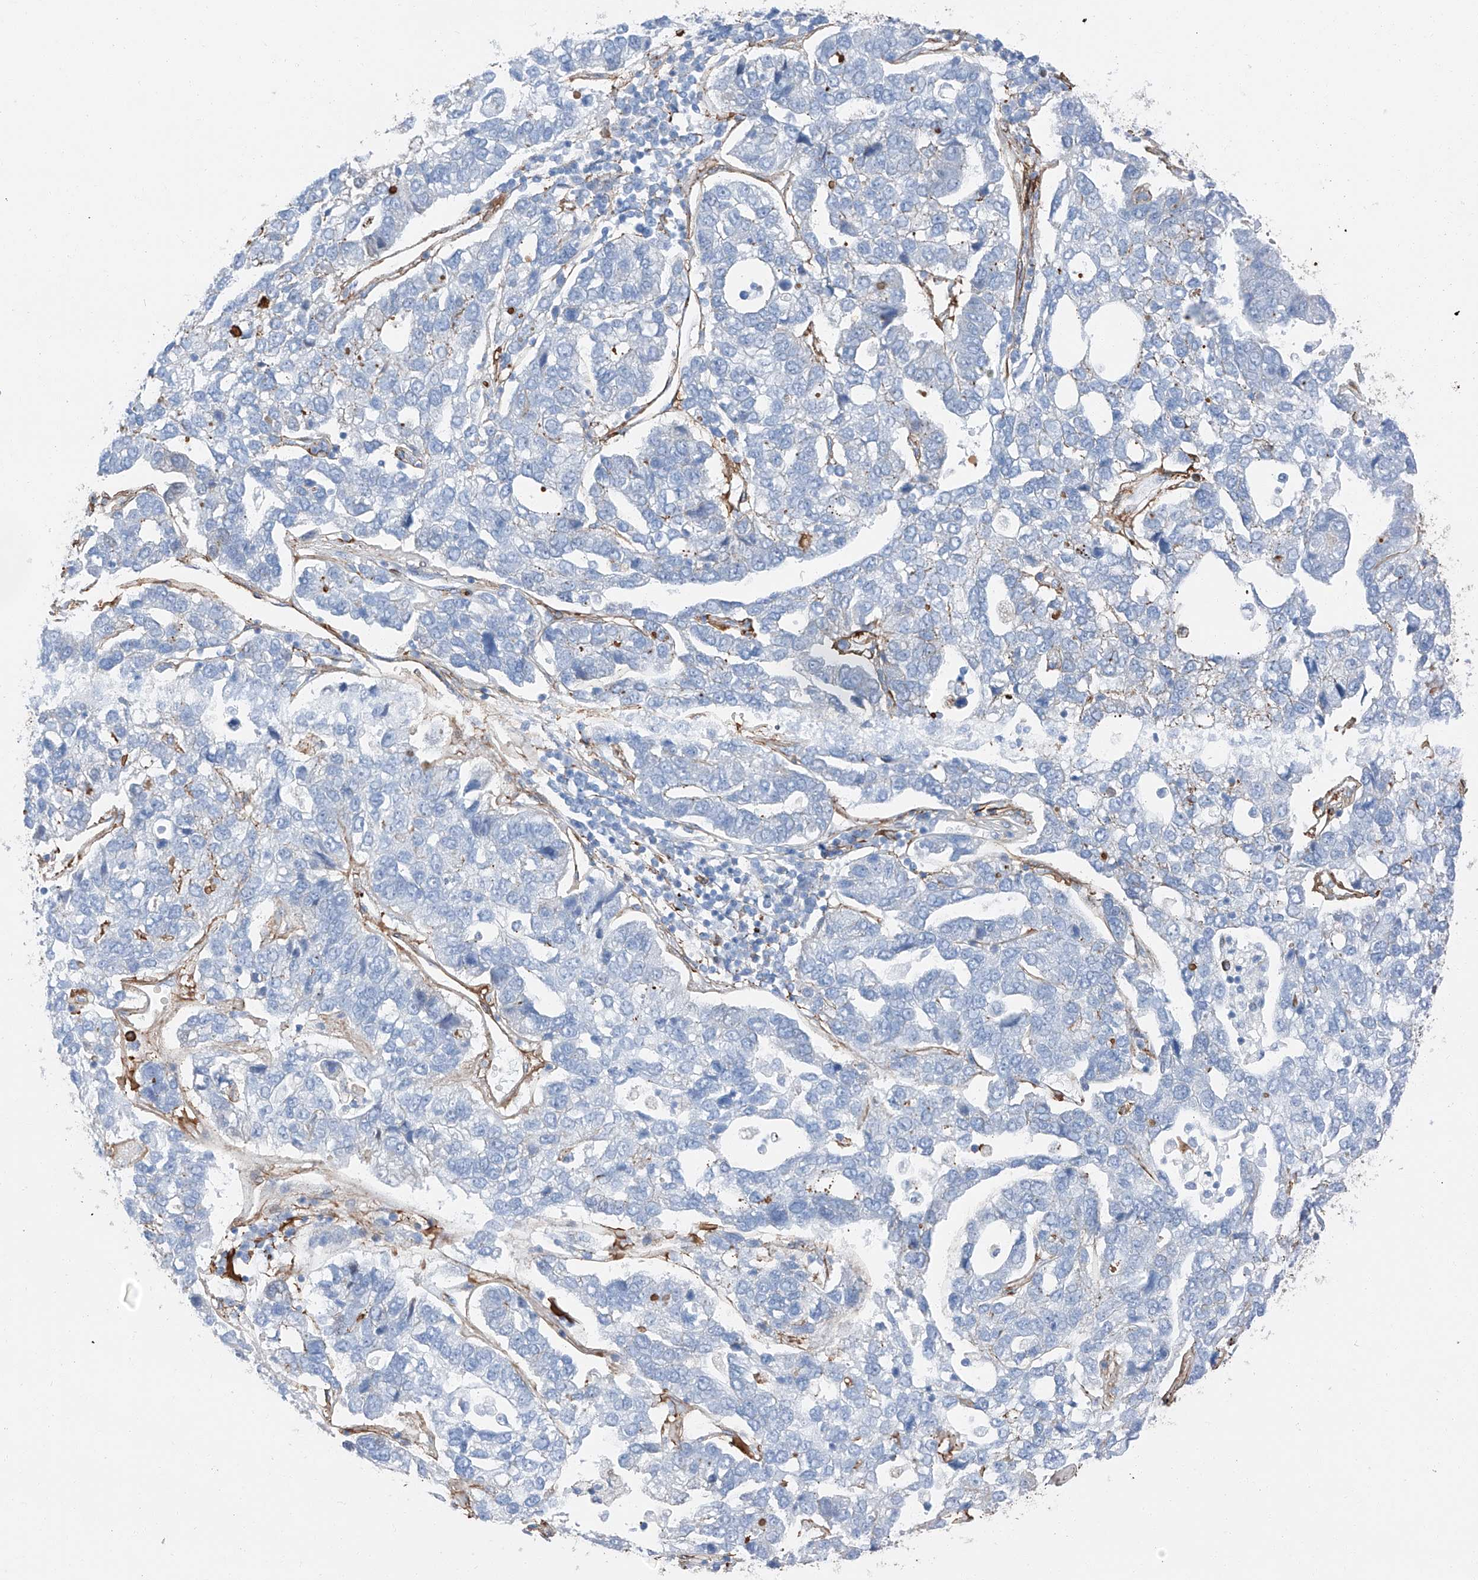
{"staining": {"intensity": "negative", "quantity": "none", "location": "none"}, "tissue": "pancreatic cancer", "cell_type": "Tumor cells", "image_type": "cancer", "snomed": [{"axis": "morphology", "description": "Adenocarcinoma, NOS"}, {"axis": "topography", "description": "Pancreas"}], "caption": "This is an IHC photomicrograph of adenocarcinoma (pancreatic). There is no expression in tumor cells.", "gene": "ZNF804A", "patient": {"sex": "female", "age": 61}}